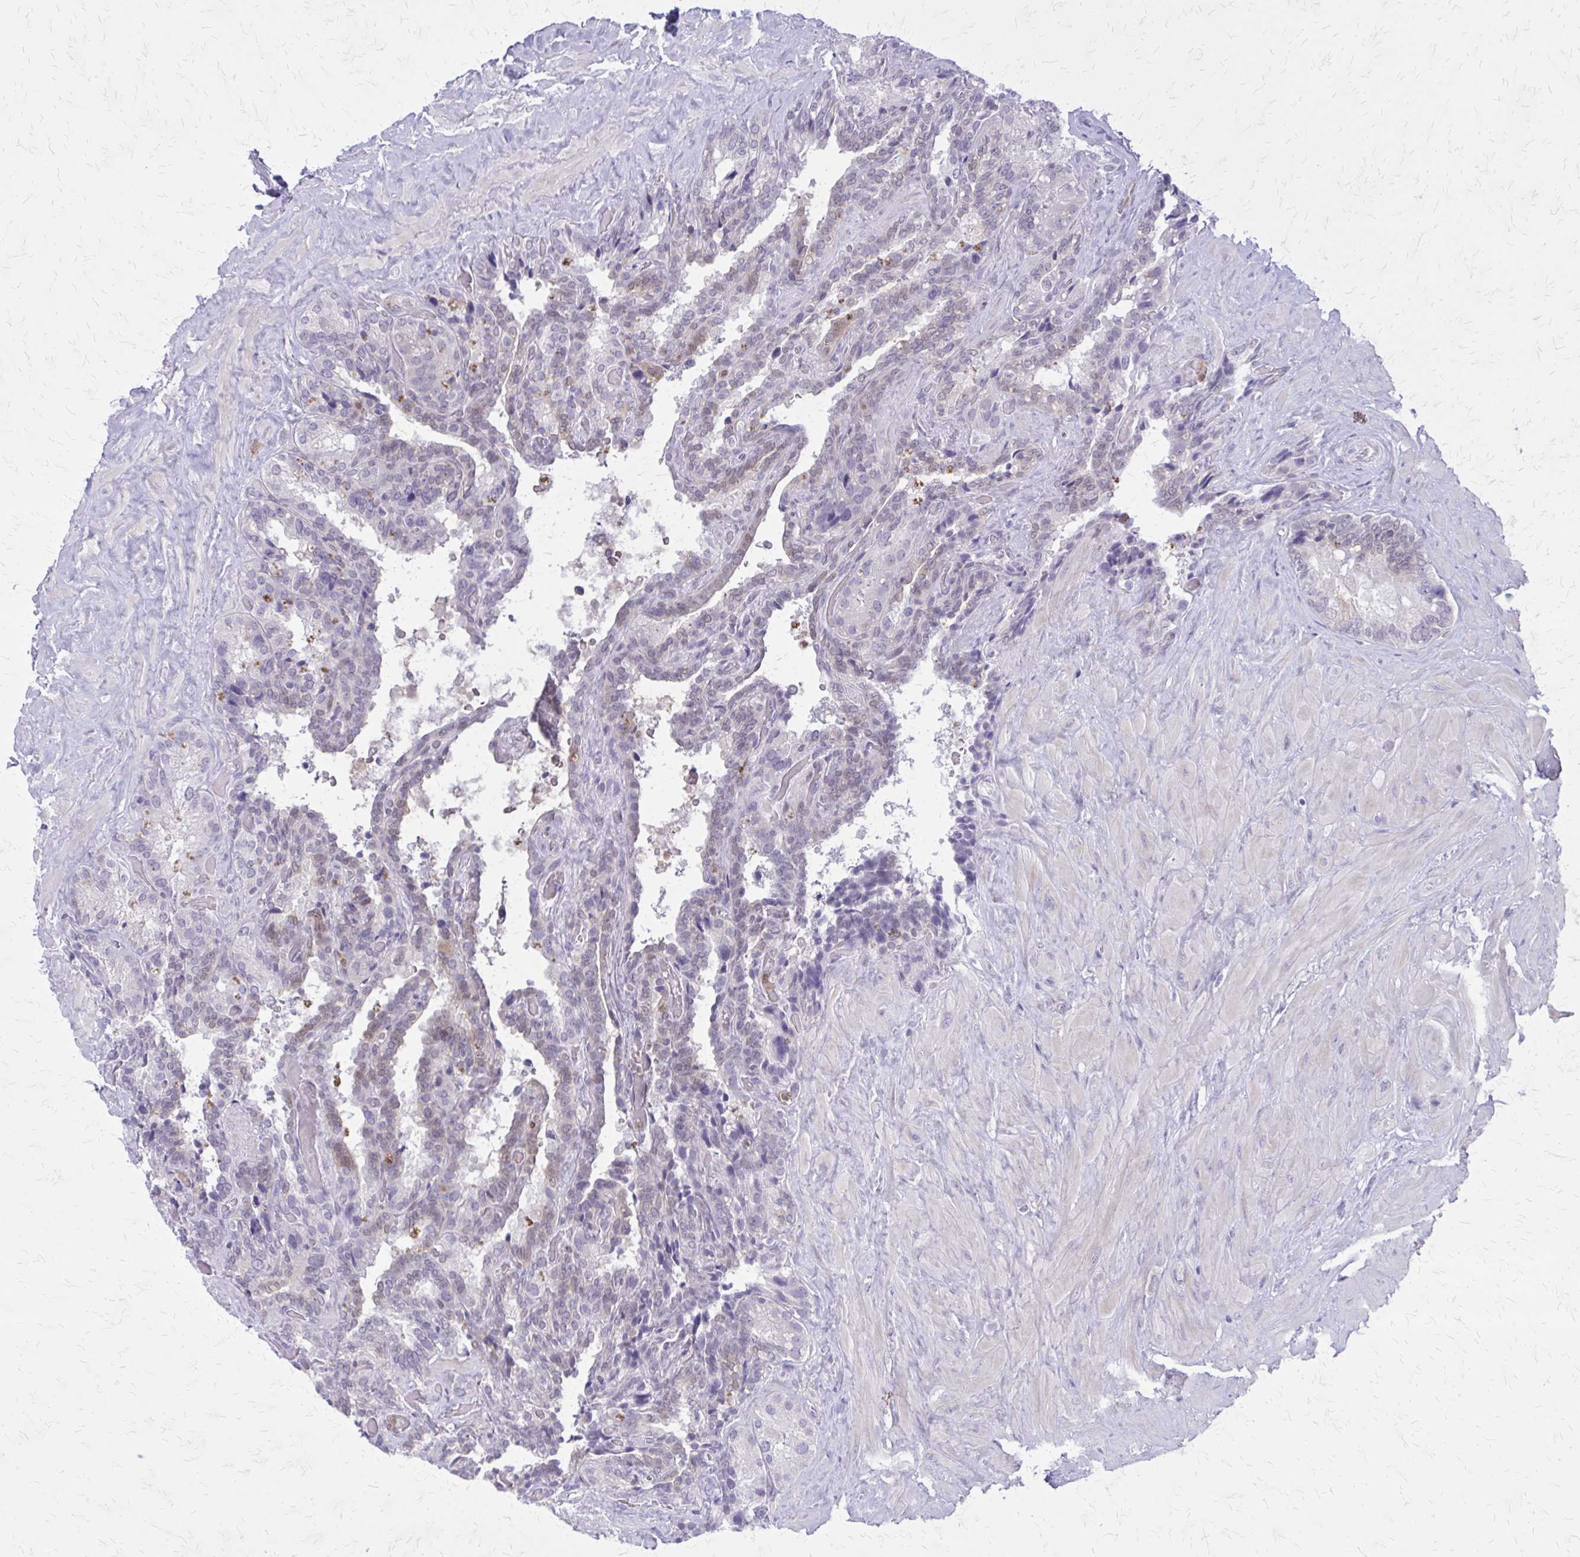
{"staining": {"intensity": "negative", "quantity": "none", "location": "none"}, "tissue": "seminal vesicle", "cell_type": "Glandular cells", "image_type": "normal", "snomed": [{"axis": "morphology", "description": "Normal tissue, NOS"}, {"axis": "topography", "description": "Seminal veicle"}], "caption": "Glandular cells are negative for brown protein staining in unremarkable seminal vesicle. Brightfield microscopy of immunohistochemistry stained with DAB (brown) and hematoxylin (blue), captured at high magnification.", "gene": "GLRX", "patient": {"sex": "male", "age": 60}}